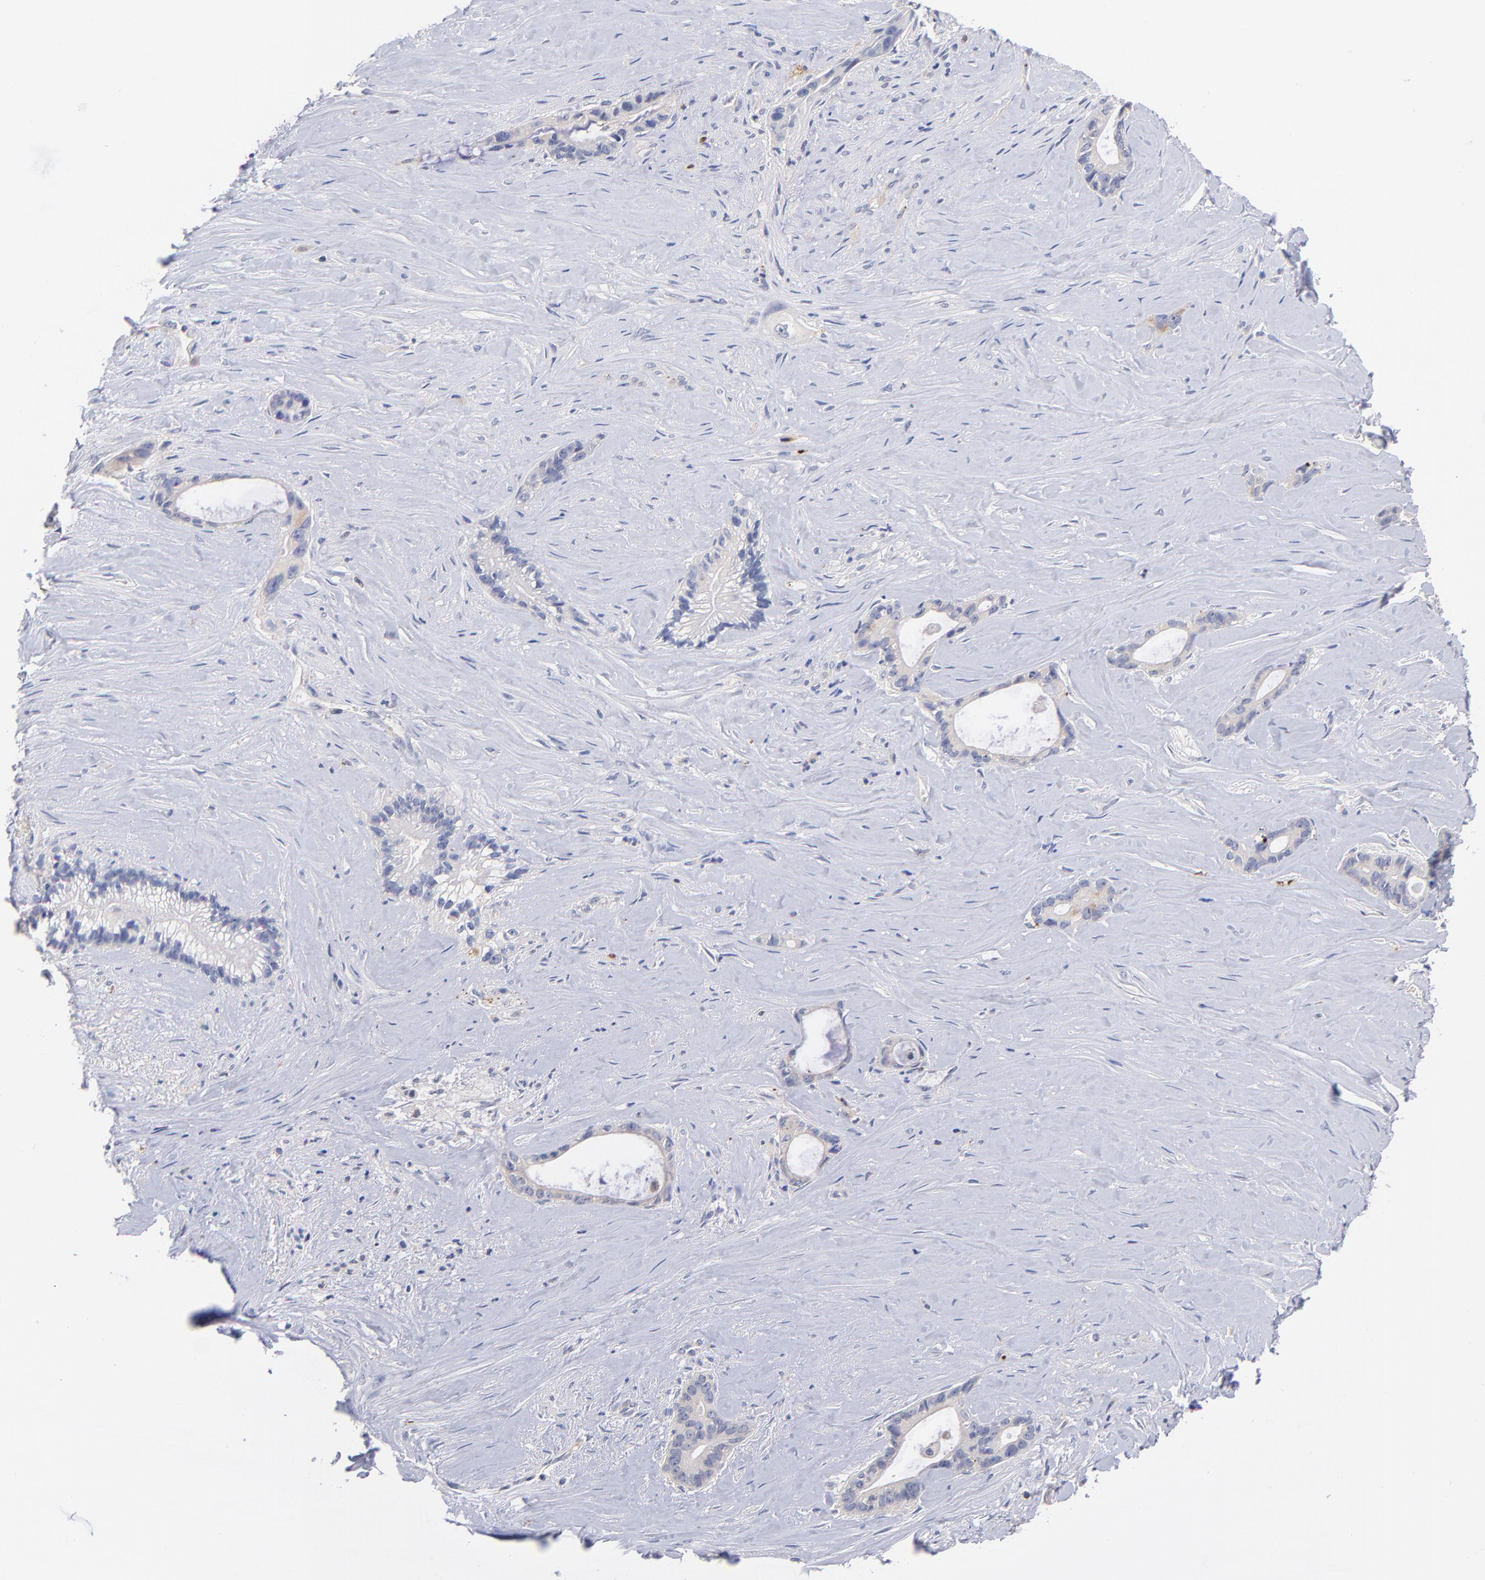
{"staining": {"intensity": "weak", "quantity": "<25%", "location": "cytoplasmic/membranous"}, "tissue": "liver cancer", "cell_type": "Tumor cells", "image_type": "cancer", "snomed": [{"axis": "morphology", "description": "Cholangiocarcinoma"}, {"axis": "topography", "description": "Liver"}], "caption": "DAB (3,3'-diaminobenzidine) immunohistochemical staining of human liver cancer (cholangiocarcinoma) exhibits no significant expression in tumor cells. (DAB (3,3'-diaminobenzidine) IHC with hematoxylin counter stain).", "gene": "KREMEN2", "patient": {"sex": "female", "age": 55}}